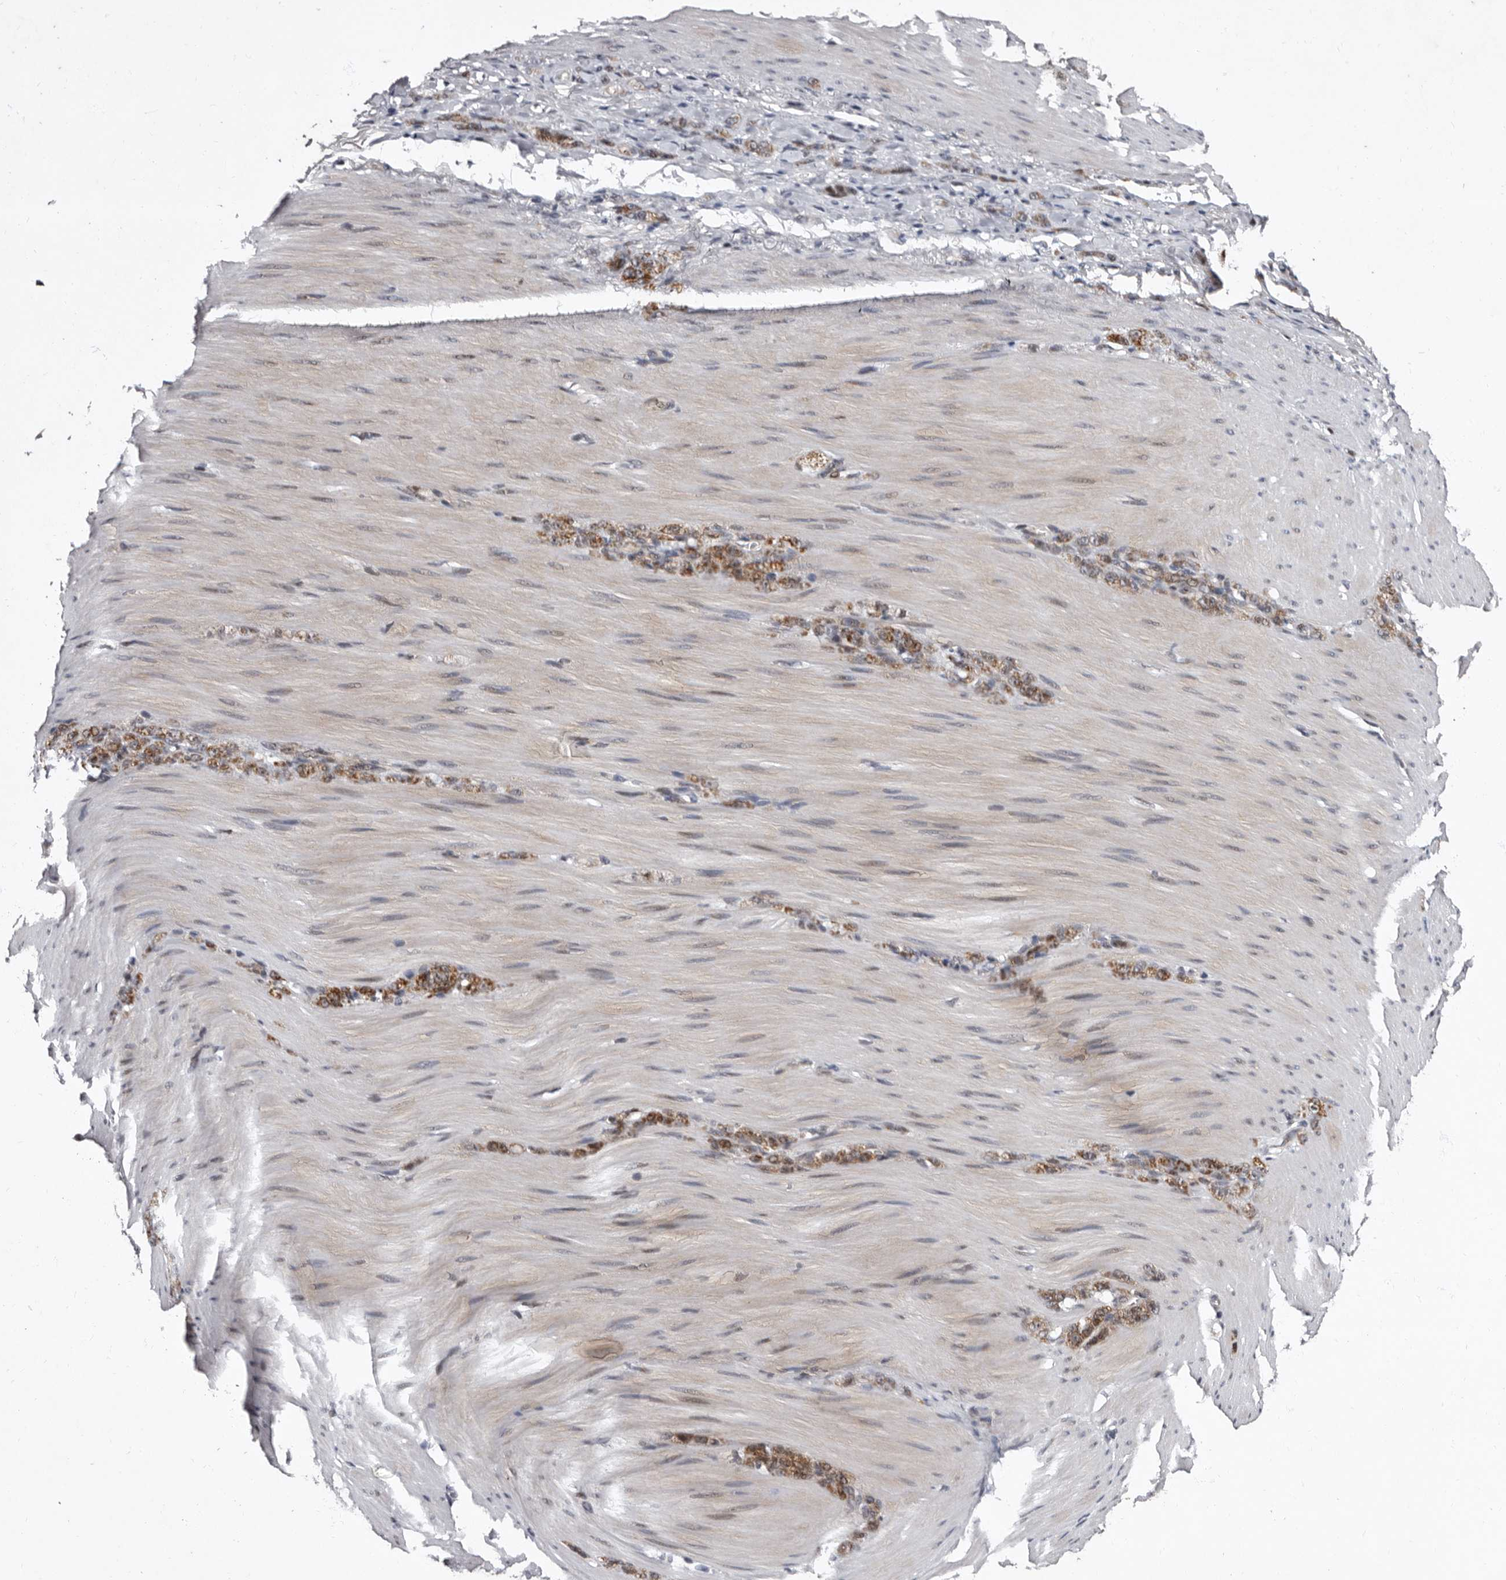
{"staining": {"intensity": "moderate", "quantity": ">75%", "location": "cytoplasmic/membranous,nuclear"}, "tissue": "stomach cancer", "cell_type": "Tumor cells", "image_type": "cancer", "snomed": [{"axis": "morphology", "description": "Normal tissue, NOS"}, {"axis": "morphology", "description": "Adenocarcinoma, NOS"}, {"axis": "topography", "description": "Stomach"}], "caption": "Brown immunohistochemical staining in human stomach adenocarcinoma displays moderate cytoplasmic/membranous and nuclear expression in approximately >75% of tumor cells. The protein of interest is shown in brown color, while the nuclei are stained blue.", "gene": "TNKS", "patient": {"sex": "male", "age": 82}}